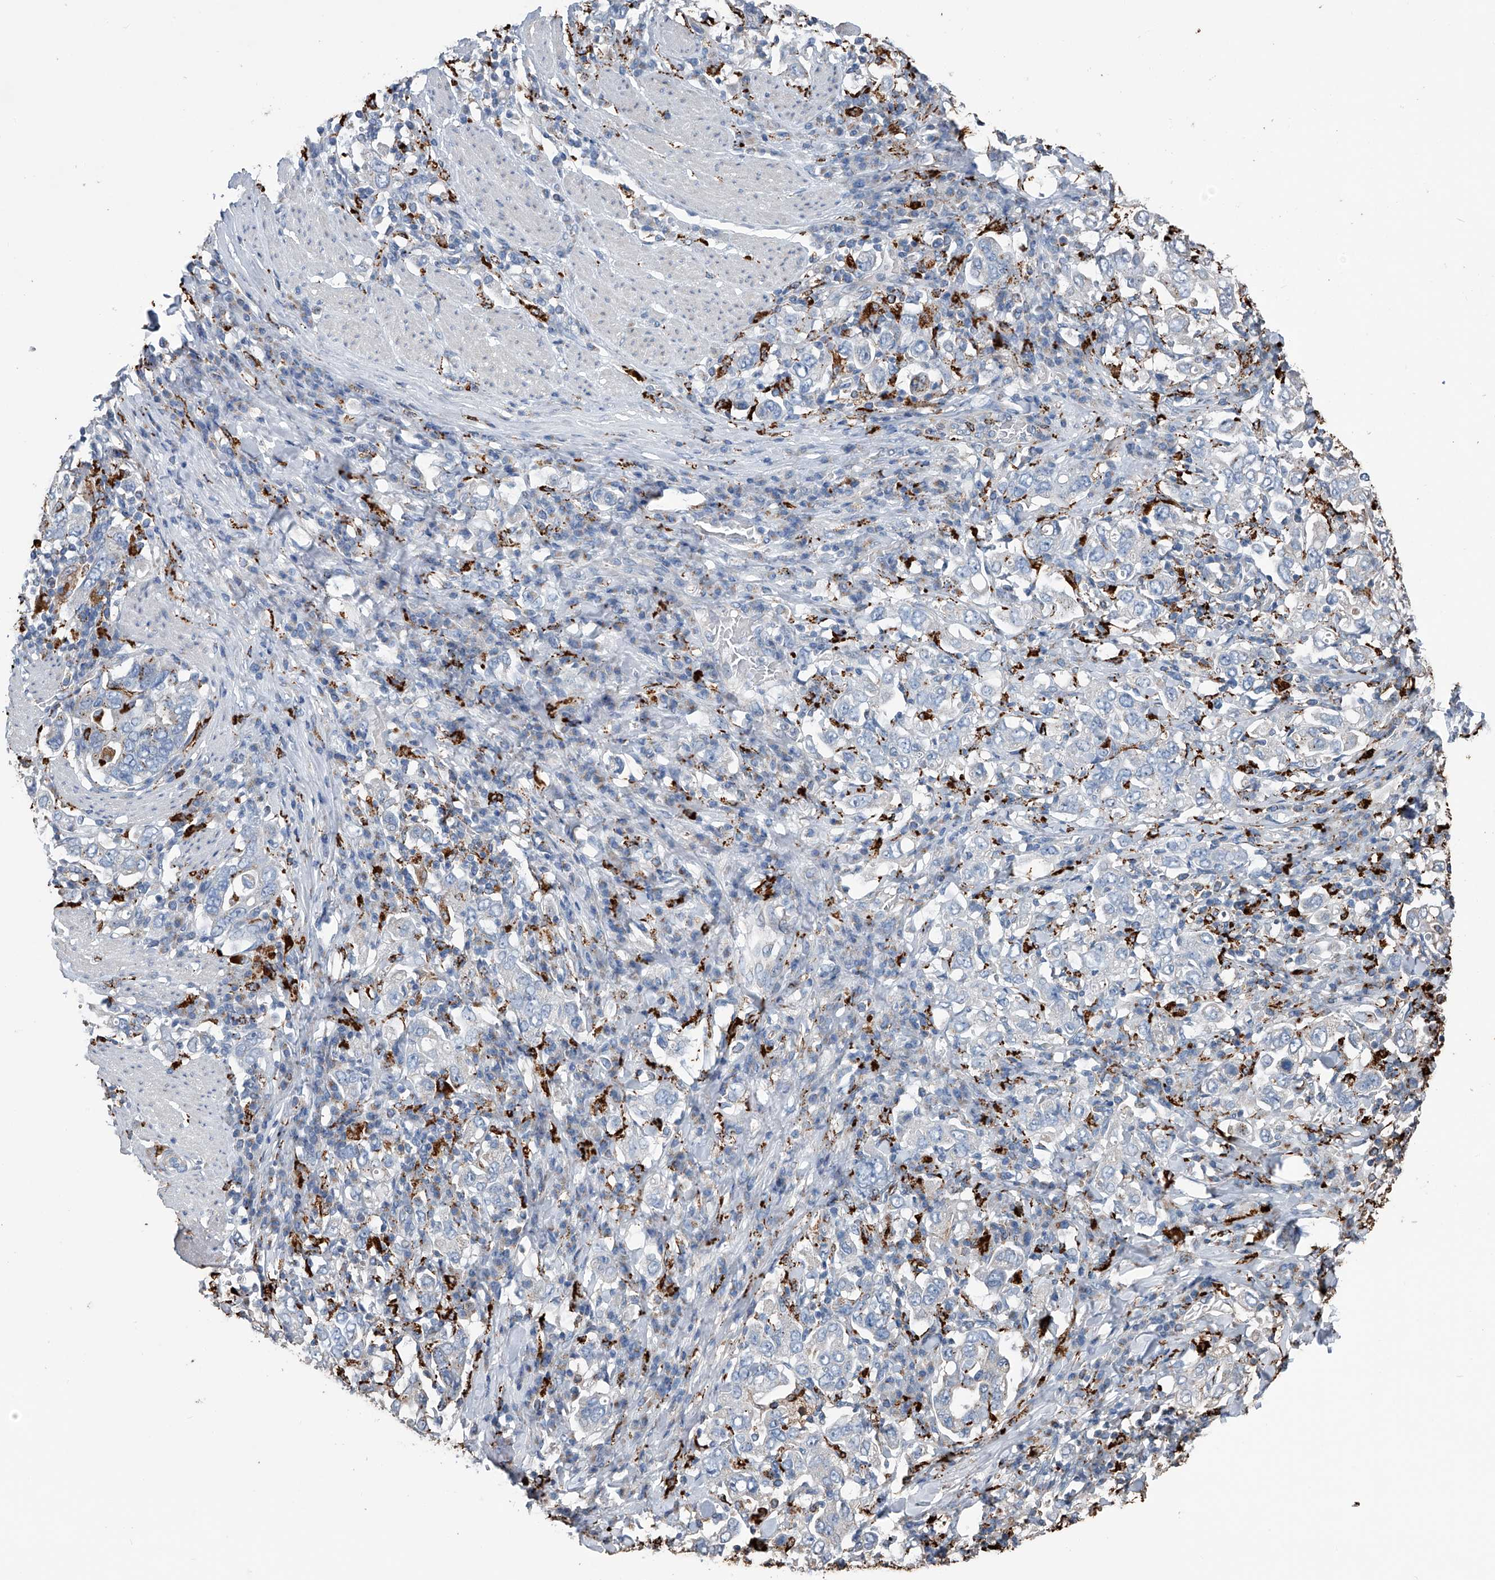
{"staining": {"intensity": "negative", "quantity": "none", "location": "none"}, "tissue": "stomach cancer", "cell_type": "Tumor cells", "image_type": "cancer", "snomed": [{"axis": "morphology", "description": "Adenocarcinoma, NOS"}, {"axis": "topography", "description": "Stomach, upper"}], "caption": "Tumor cells are negative for protein expression in human adenocarcinoma (stomach).", "gene": "ZNF772", "patient": {"sex": "male", "age": 62}}